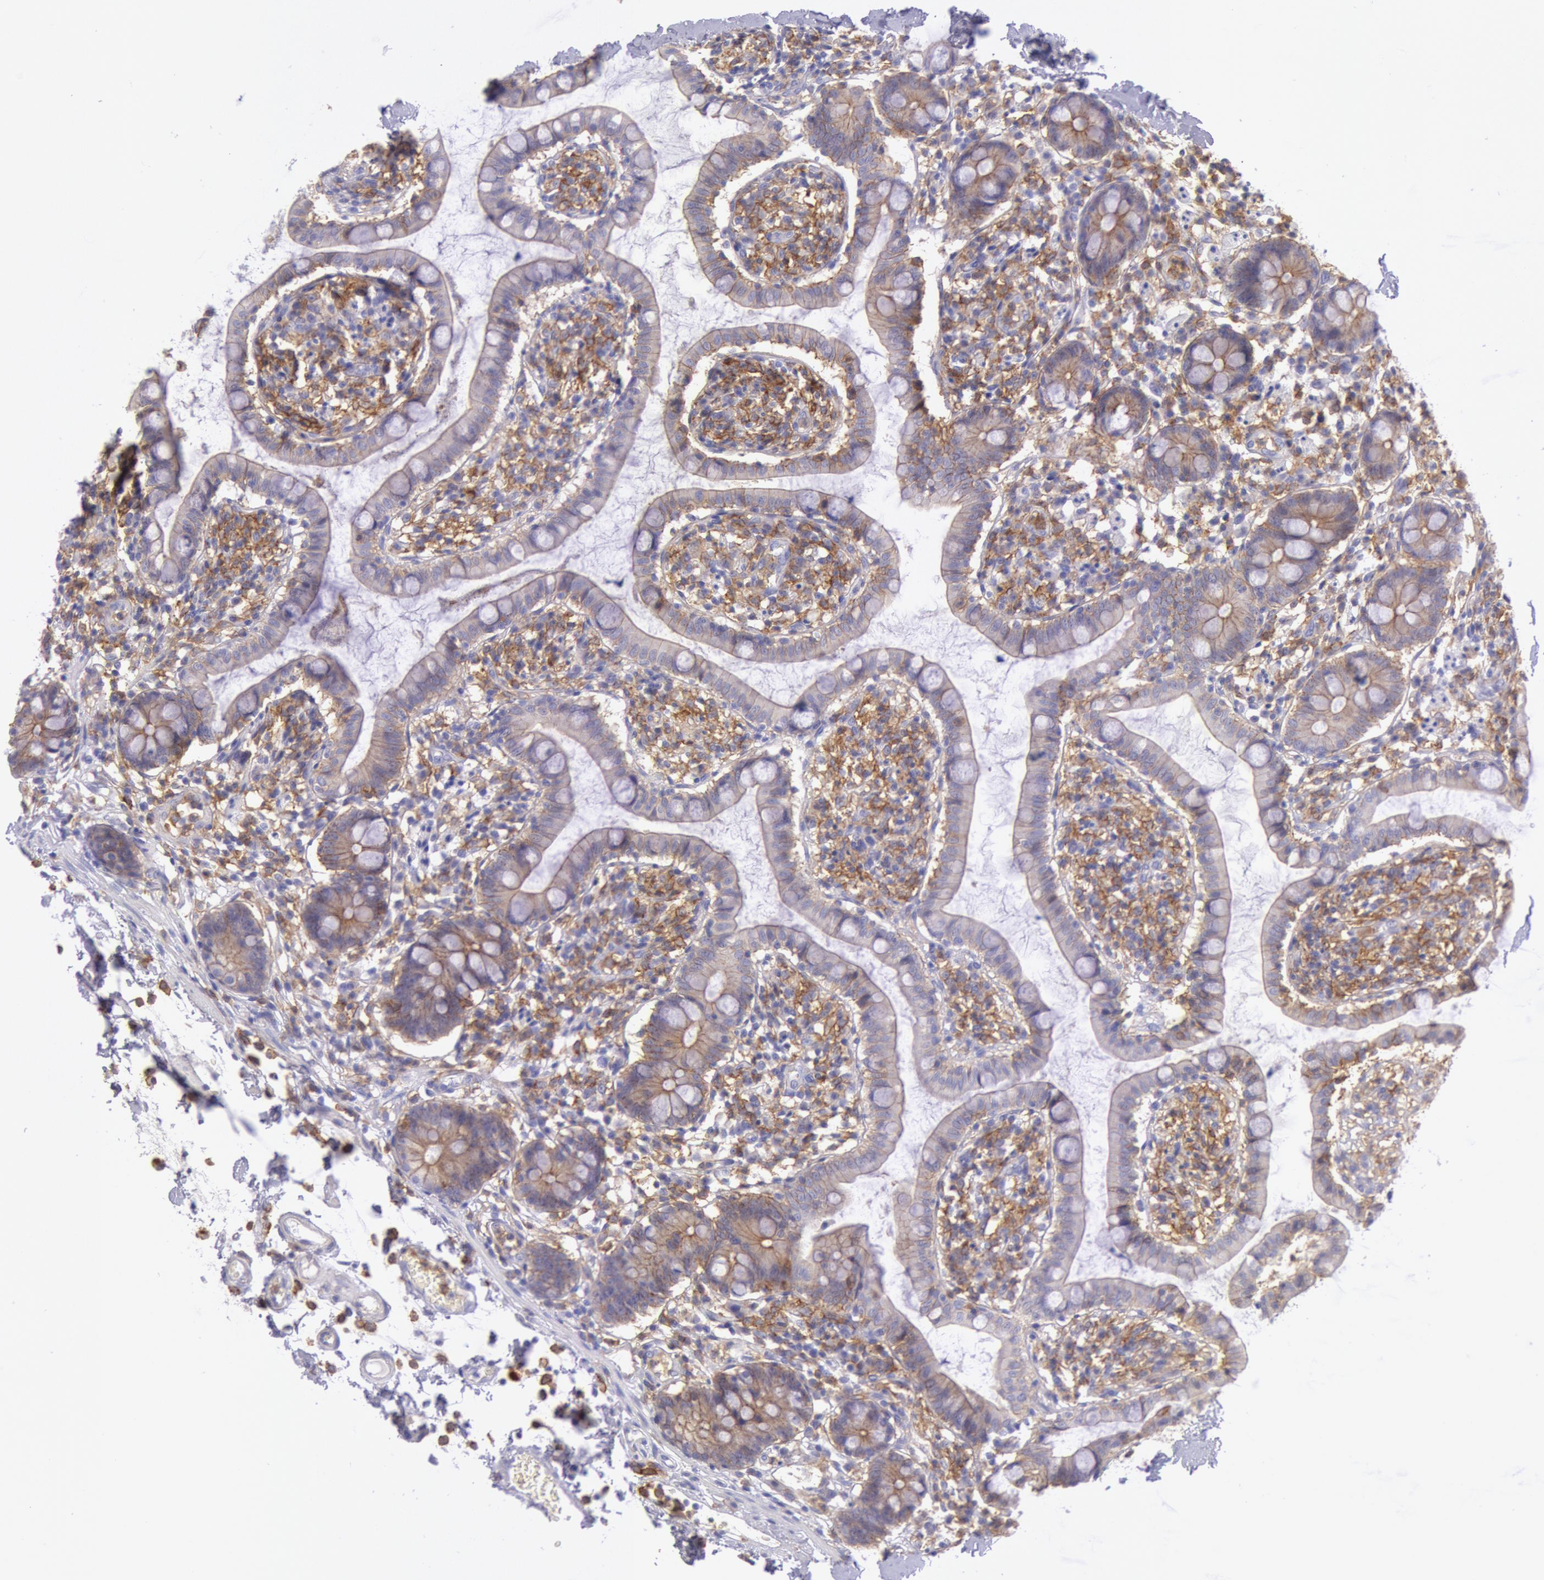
{"staining": {"intensity": "weak", "quantity": "<25%", "location": "cytoplasmic/membranous"}, "tissue": "small intestine", "cell_type": "Glandular cells", "image_type": "normal", "snomed": [{"axis": "morphology", "description": "Normal tissue, NOS"}, {"axis": "topography", "description": "Small intestine"}], "caption": "IHC image of benign small intestine: small intestine stained with DAB (3,3'-diaminobenzidine) shows no significant protein staining in glandular cells.", "gene": "LYN", "patient": {"sex": "female", "age": 61}}